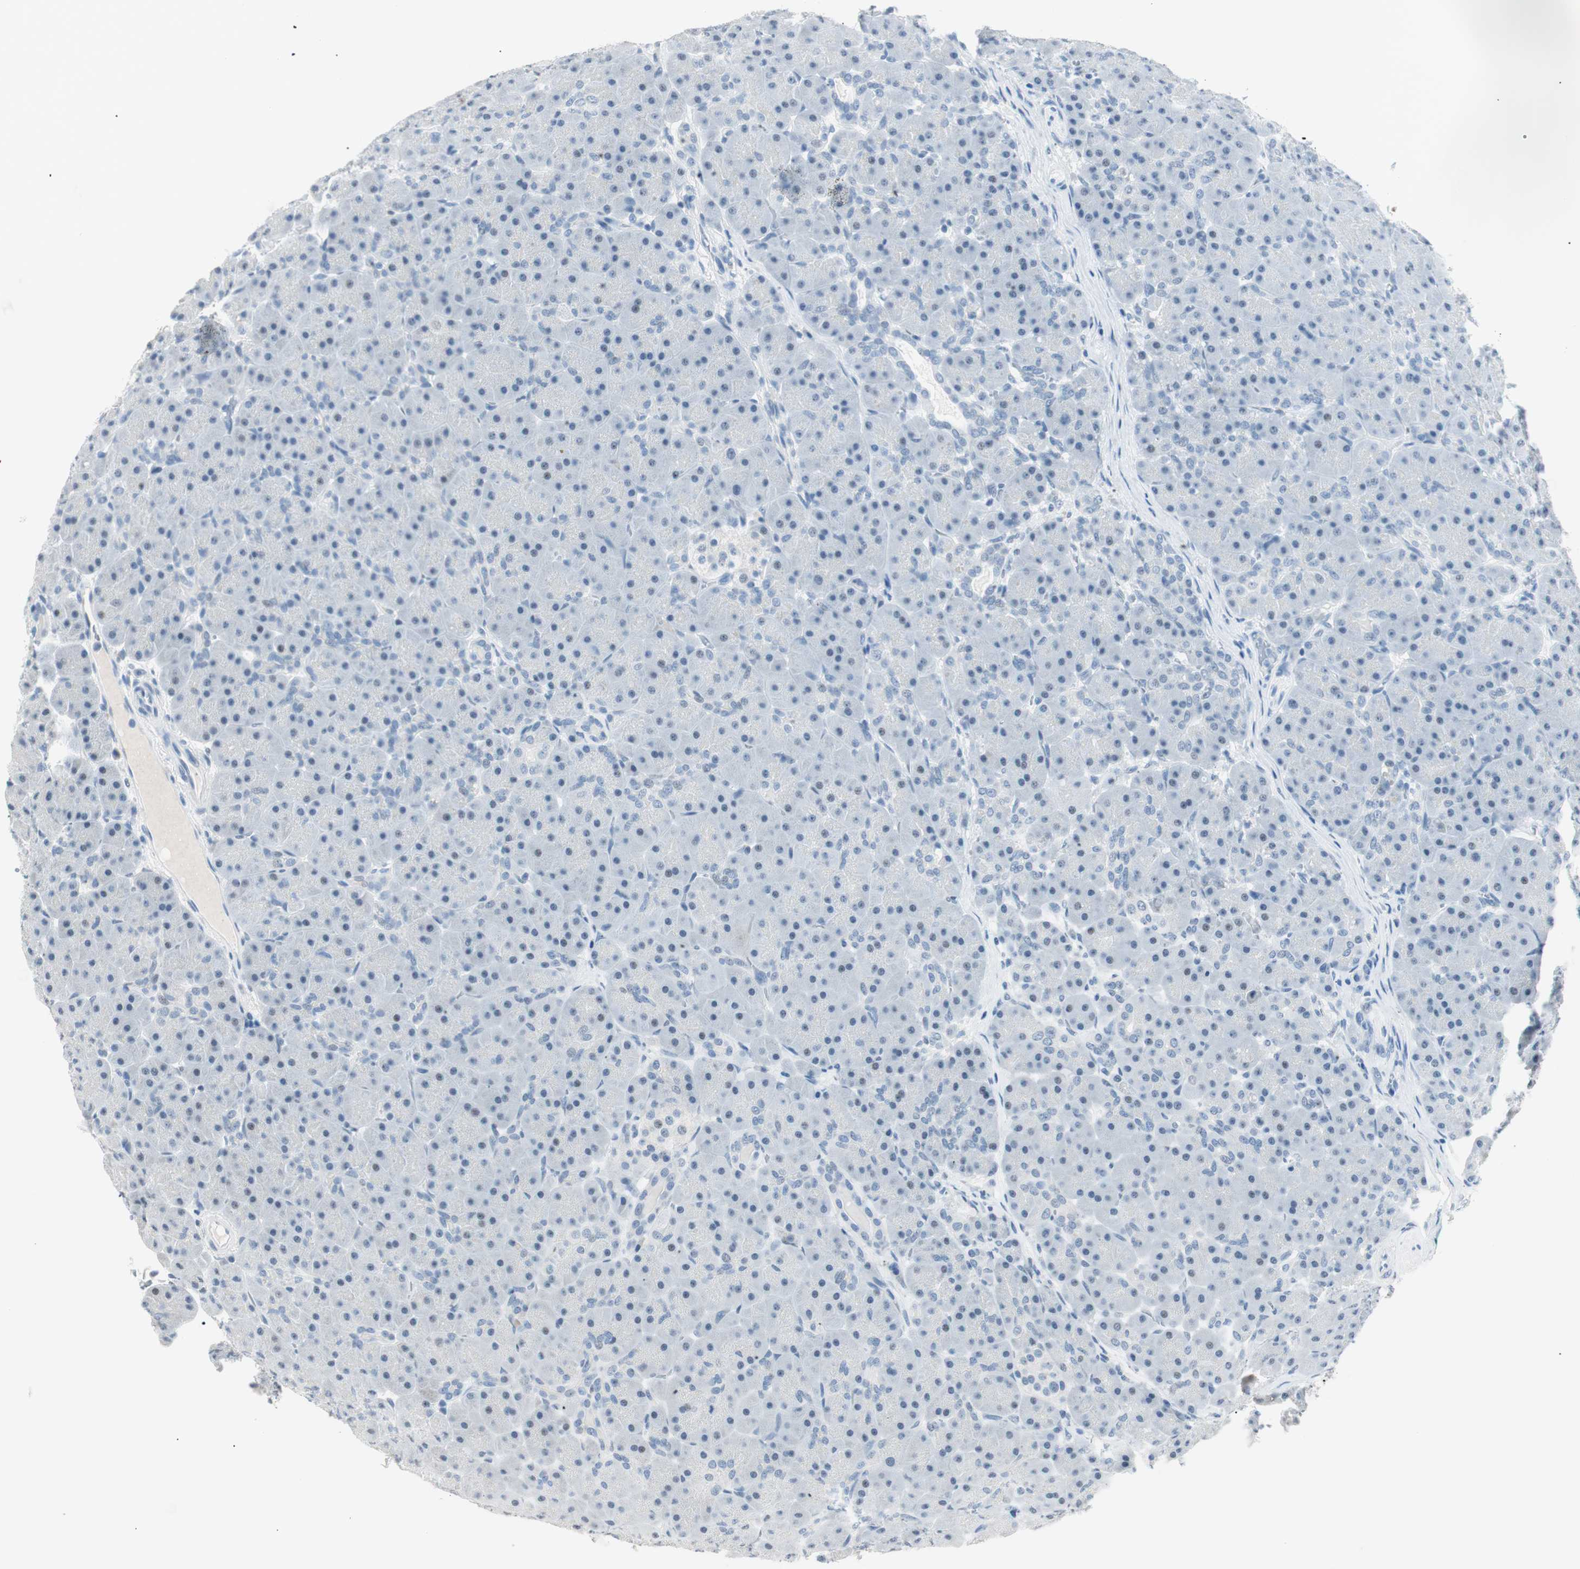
{"staining": {"intensity": "negative", "quantity": "none", "location": "none"}, "tissue": "pancreas", "cell_type": "Exocrine glandular cells", "image_type": "normal", "snomed": [{"axis": "morphology", "description": "Normal tissue, NOS"}, {"axis": "topography", "description": "Pancreas"}], "caption": "Exocrine glandular cells show no significant staining in normal pancreas.", "gene": "HOXB13", "patient": {"sex": "male", "age": 66}}